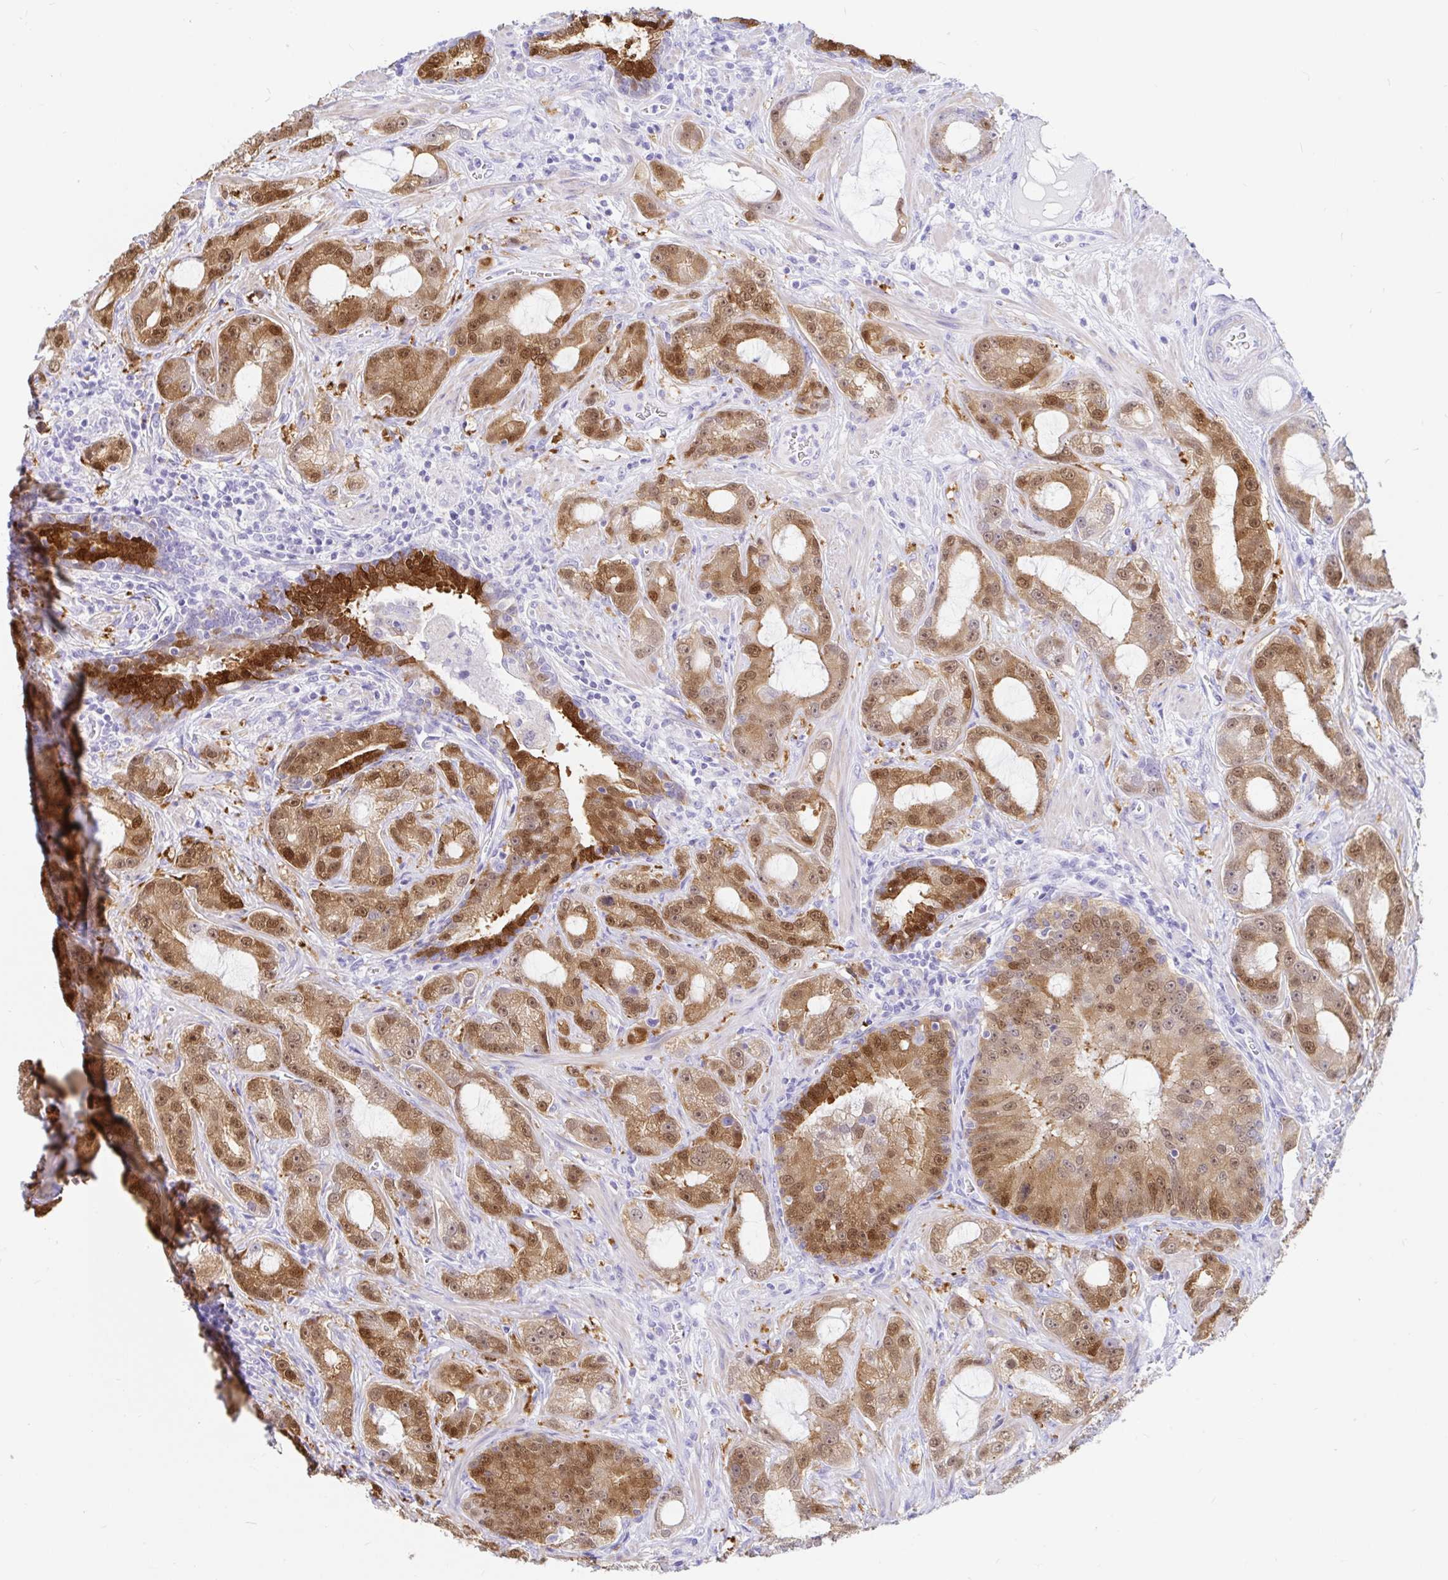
{"staining": {"intensity": "moderate", "quantity": ">75%", "location": "cytoplasmic/membranous,nuclear"}, "tissue": "prostate cancer", "cell_type": "Tumor cells", "image_type": "cancer", "snomed": [{"axis": "morphology", "description": "Adenocarcinoma, High grade"}, {"axis": "topography", "description": "Prostate"}], "caption": "Human prostate adenocarcinoma (high-grade) stained for a protein (brown) demonstrates moderate cytoplasmic/membranous and nuclear positive expression in approximately >75% of tumor cells.", "gene": "PPP1R1B", "patient": {"sex": "male", "age": 65}}